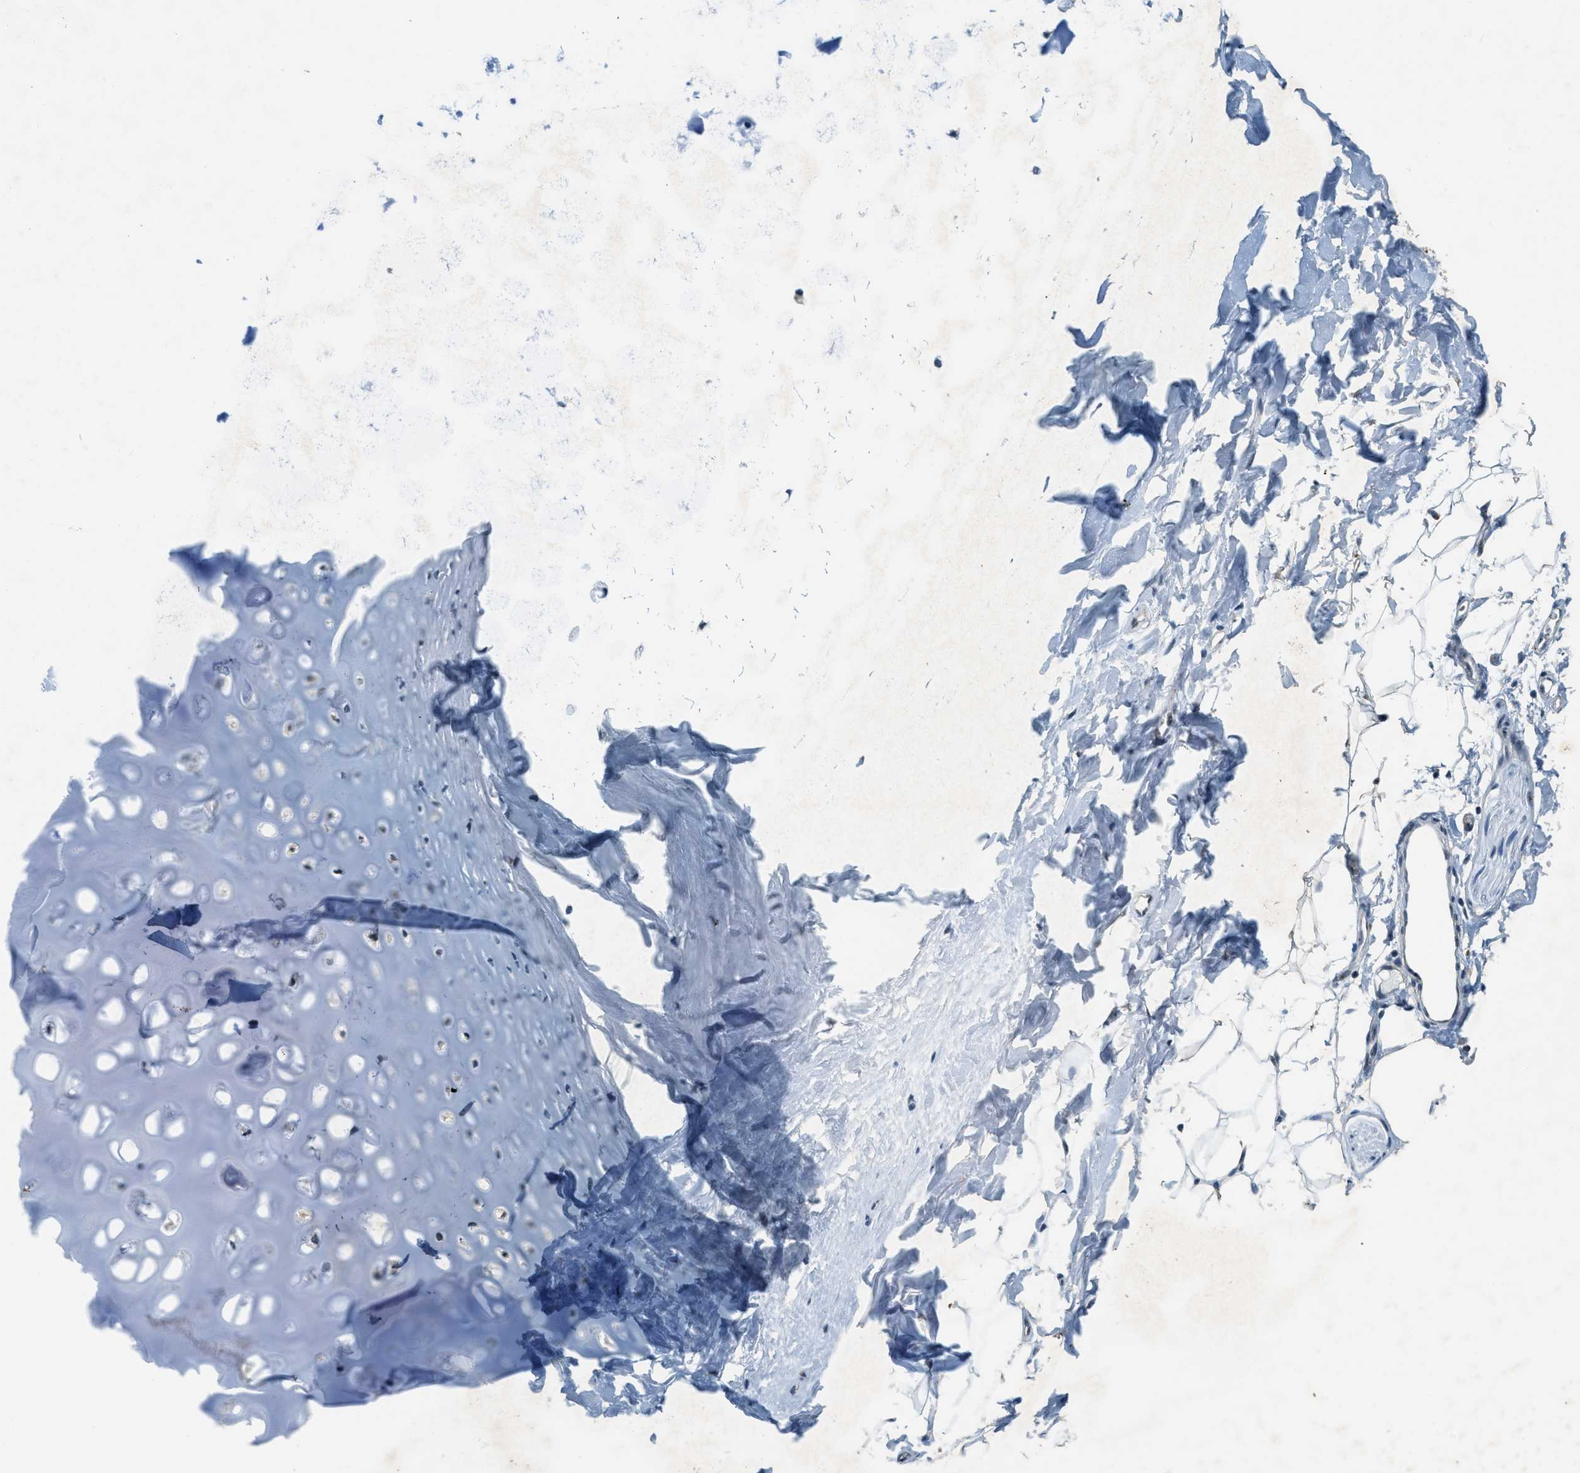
{"staining": {"intensity": "negative", "quantity": "none", "location": "none"}, "tissue": "adipose tissue", "cell_type": "Adipocytes", "image_type": "normal", "snomed": [{"axis": "morphology", "description": "Normal tissue, NOS"}, {"axis": "topography", "description": "Cartilage tissue"}, {"axis": "topography", "description": "Bronchus"}], "caption": "Immunohistochemistry of normal adipose tissue exhibits no expression in adipocytes.", "gene": "DDX47", "patient": {"sex": "female", "age": 53}}